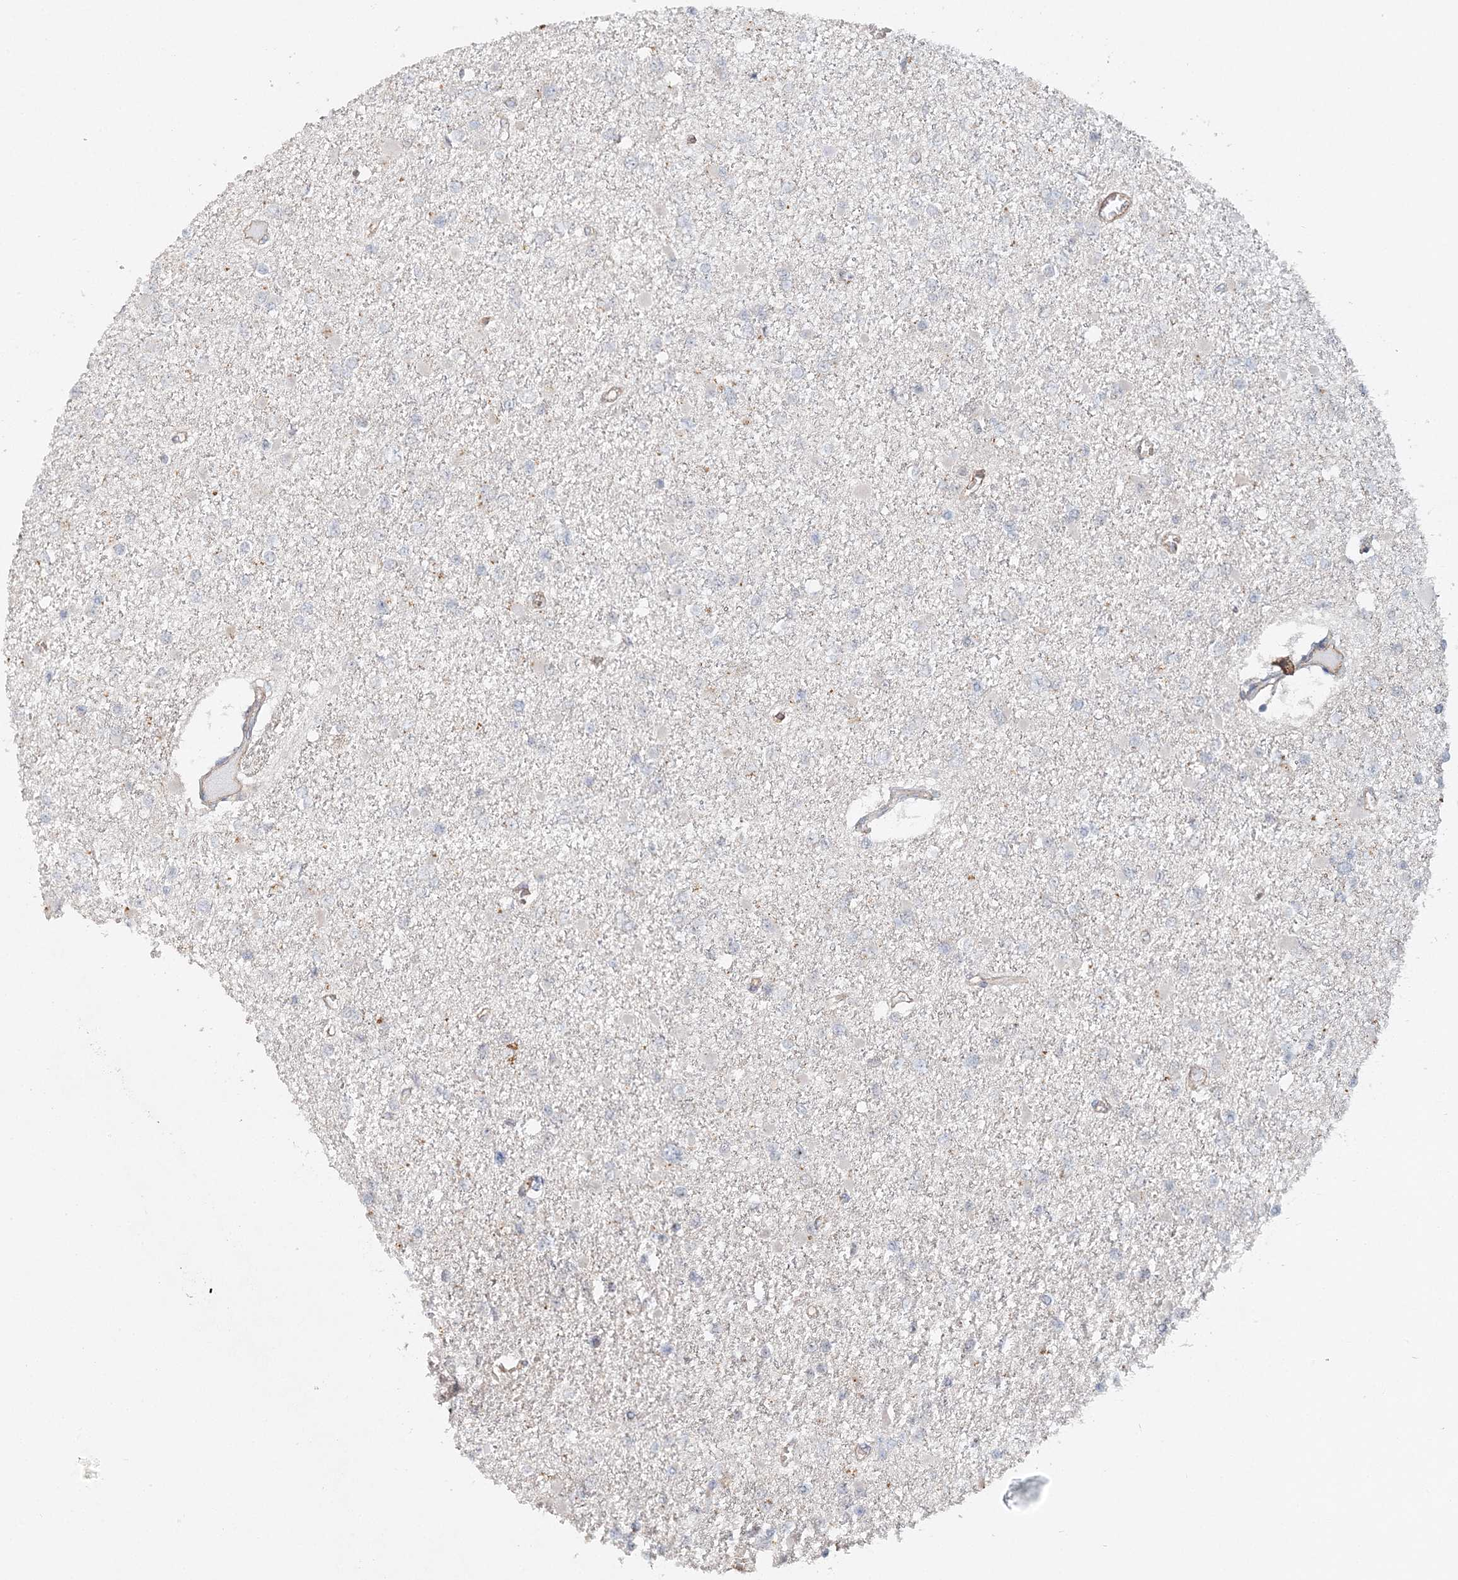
{"staining": {"intensity": "negative", "quantity": "none", "location": "none"}, "tissue": "glioma", "cell_type": "Tumor cells", "image_type": "cancer", "snomed": [{"axis": "morphology", "description": "Glioma, malignant, Low grade"}, {"axis": "topography", "description": "Brain"}], "caption": "Protein analysis of glioma demonstrates no significant expression in tumor cells.", "gene": "MAT2B", "patient": {"sex": "female", "age": 22}}